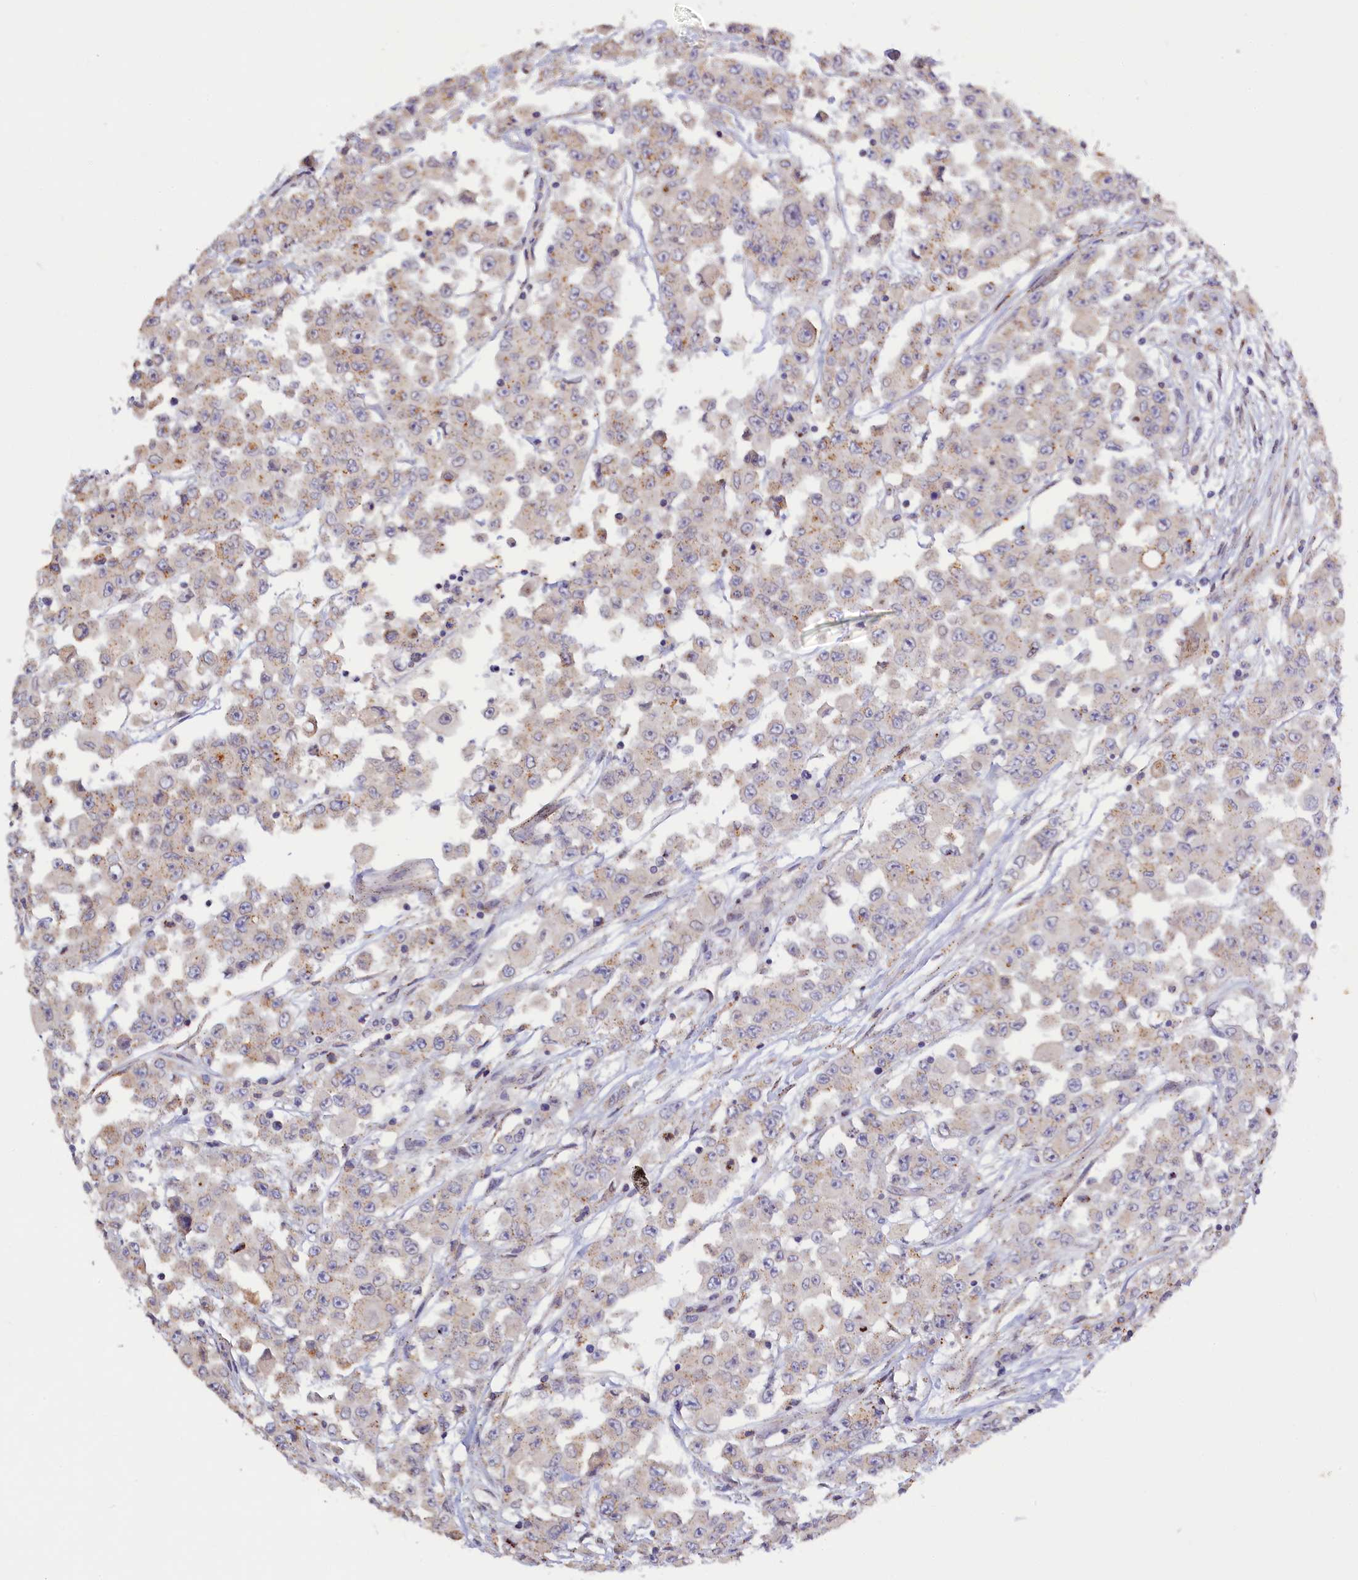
{"staining": {"intensity": "weak", "quantity": "<25%", "location": "cytoplasmic/membranous"}, "tissue": "colorectal cancer", "cell_type": "Tumor cells", "image_type": "cancer", "snomed": [{"axis": "morphology", "description": "Adenocarcinoma, NOS"}, {"axis": "topography", "description": "Colon"}], "caption": "Colorectal cancer (adenocarcinoma) stained for a protein using immunohistochemistry shows no staining tumor cells.", "gene": "HYKK", "patient": {"sex": "male", "age": 51}}